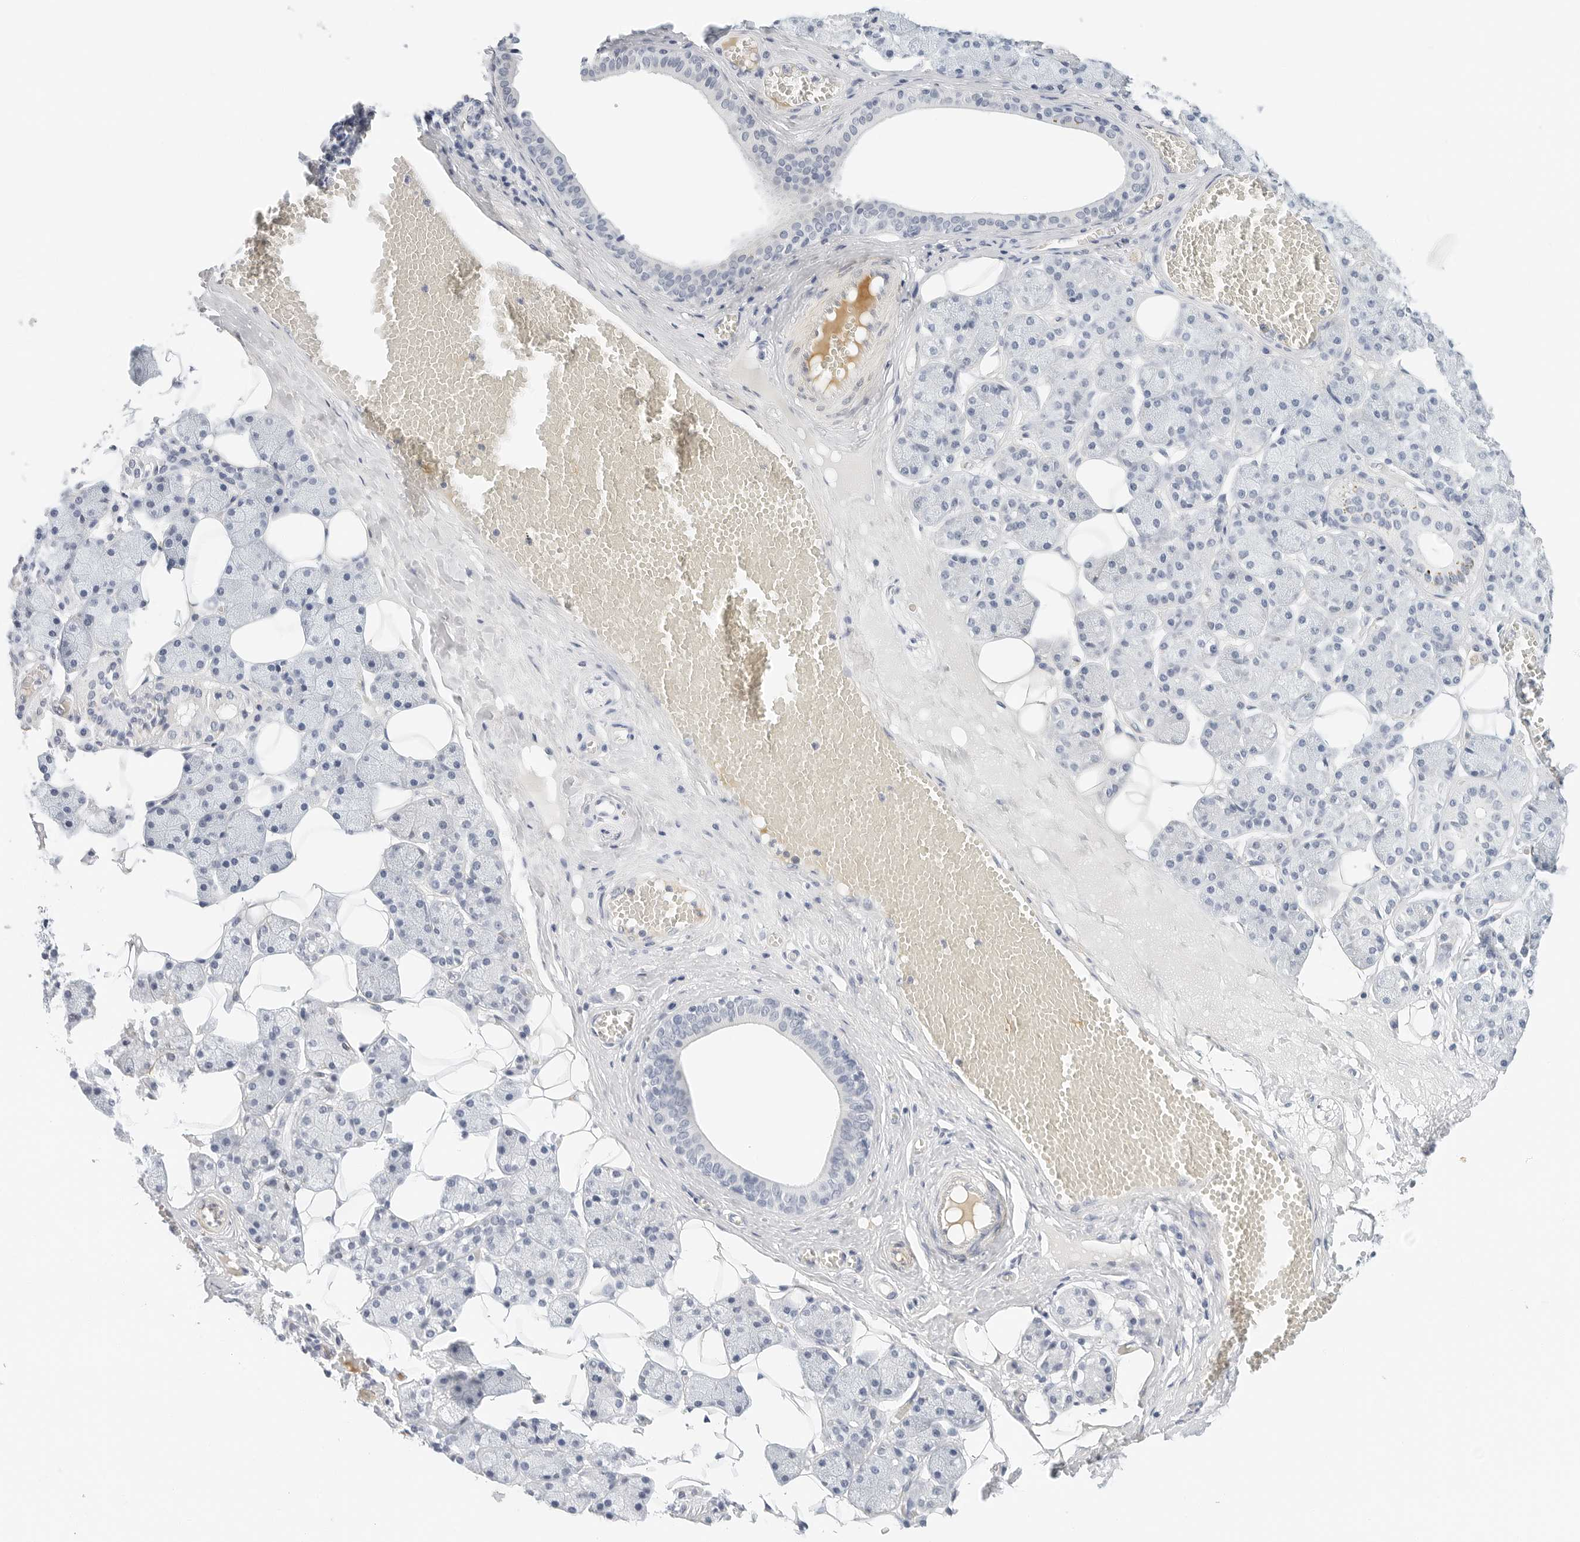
{"staining": {"intensity": "negative", "quantity": "none", "location": "none"}, "tissue": "salivary gland", "cell_type": "Glandular cells", "image_type": "normal", "snomed": [{"axis": "morphology", "description": "Normal tissue, NOS"}, {"axis": "topography", "description": "Salivary gland"}], "caption": "Protein analysis of normal salivary gland exhibits no significant expression in glandular cells.", "gene": "PKDCC", "patient": {"sex": "female", "age": 33}}